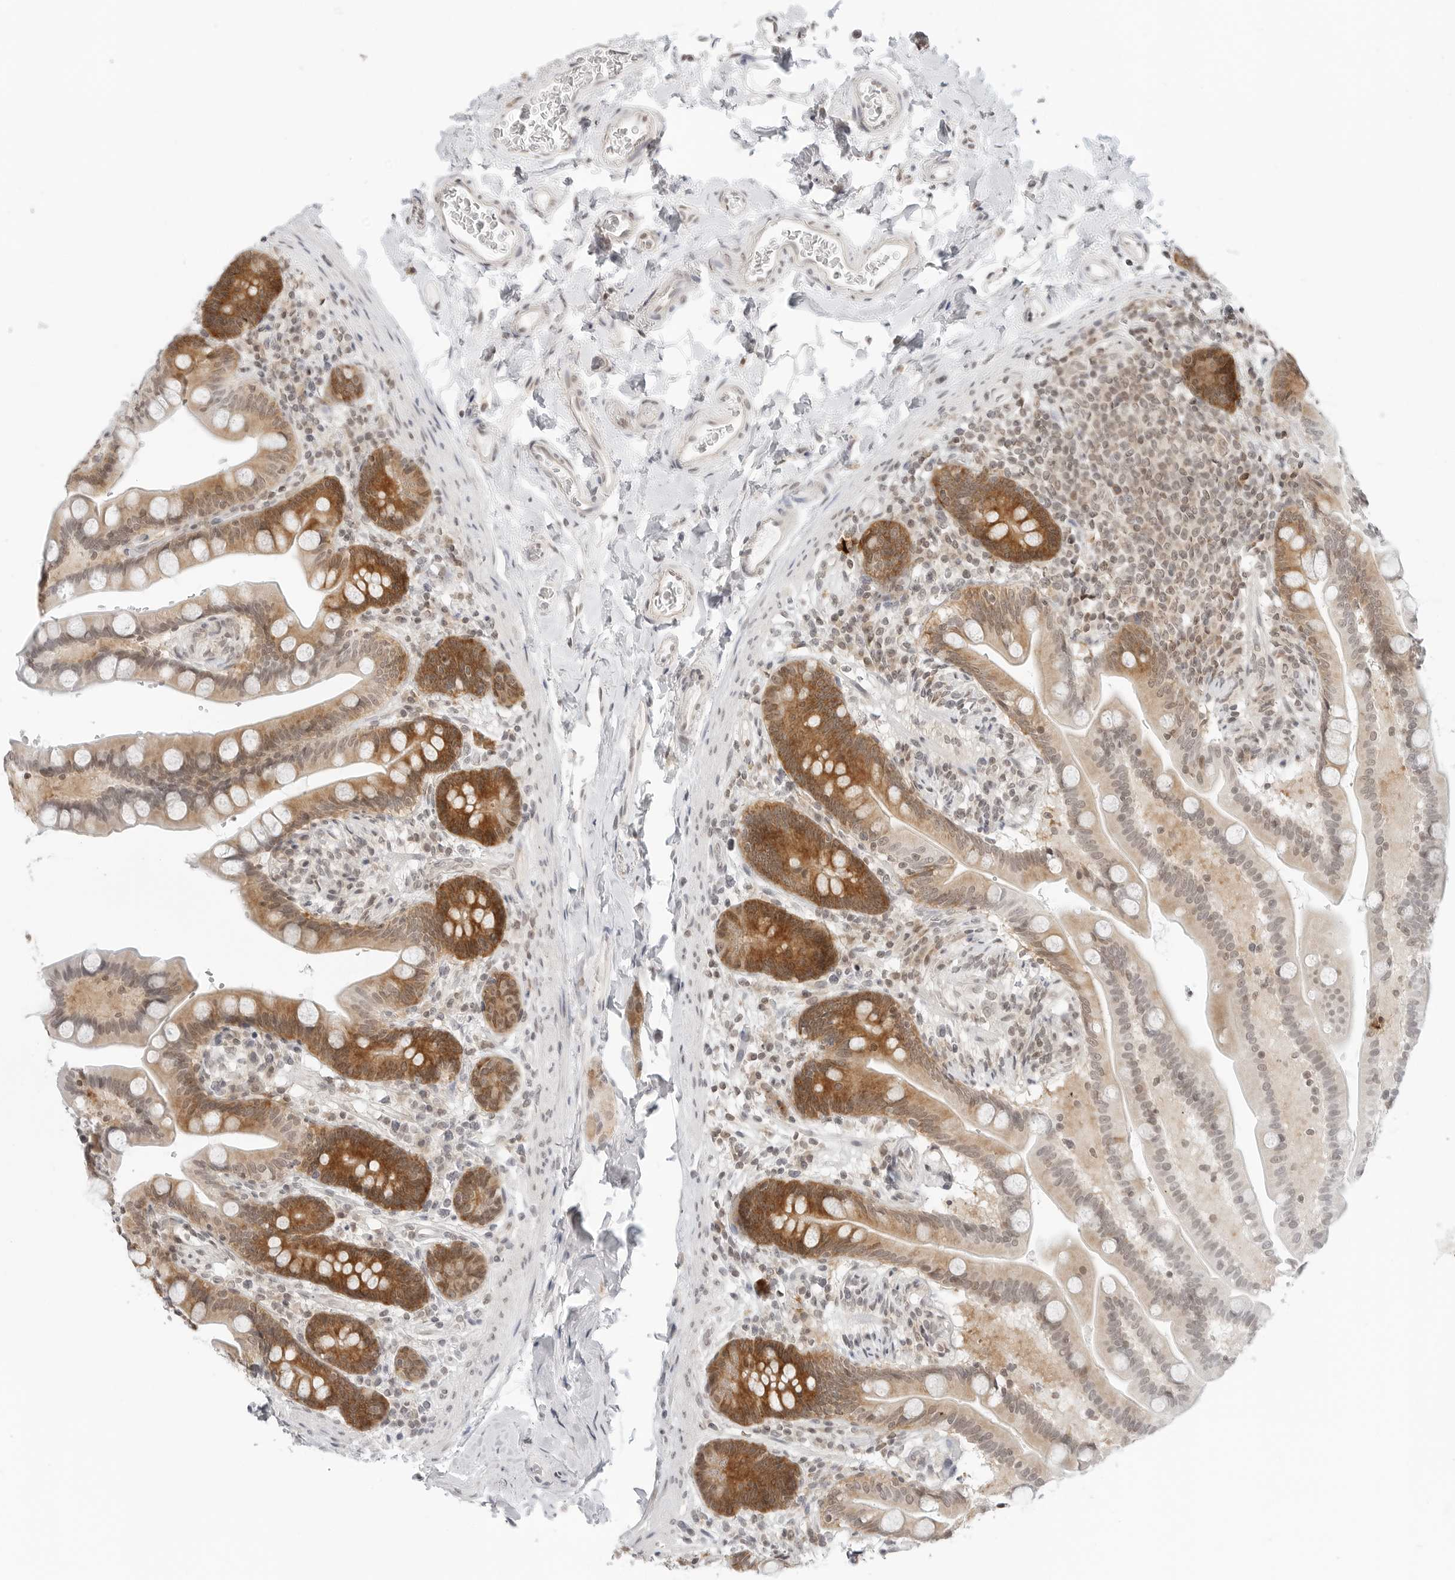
{"staining": {"intensity": "negative", "quantity": "none", "location": "none"}, "tissue": "colon", "cell_type": "Endothelial cells", "image_type": "normal", "snomed": [{"axis": "morphology", "description": "Normal tissue, NOS"}, {"axis": "topography", "description": "Smooth muscle"}, {"axis": "topography", "description": "Colon"}], "caption": "Histopathology image shows no protein positivity in endothelial cells of normal colon.", "gene": "METAP1", "patient": {"sex": "male", "age": 73}}